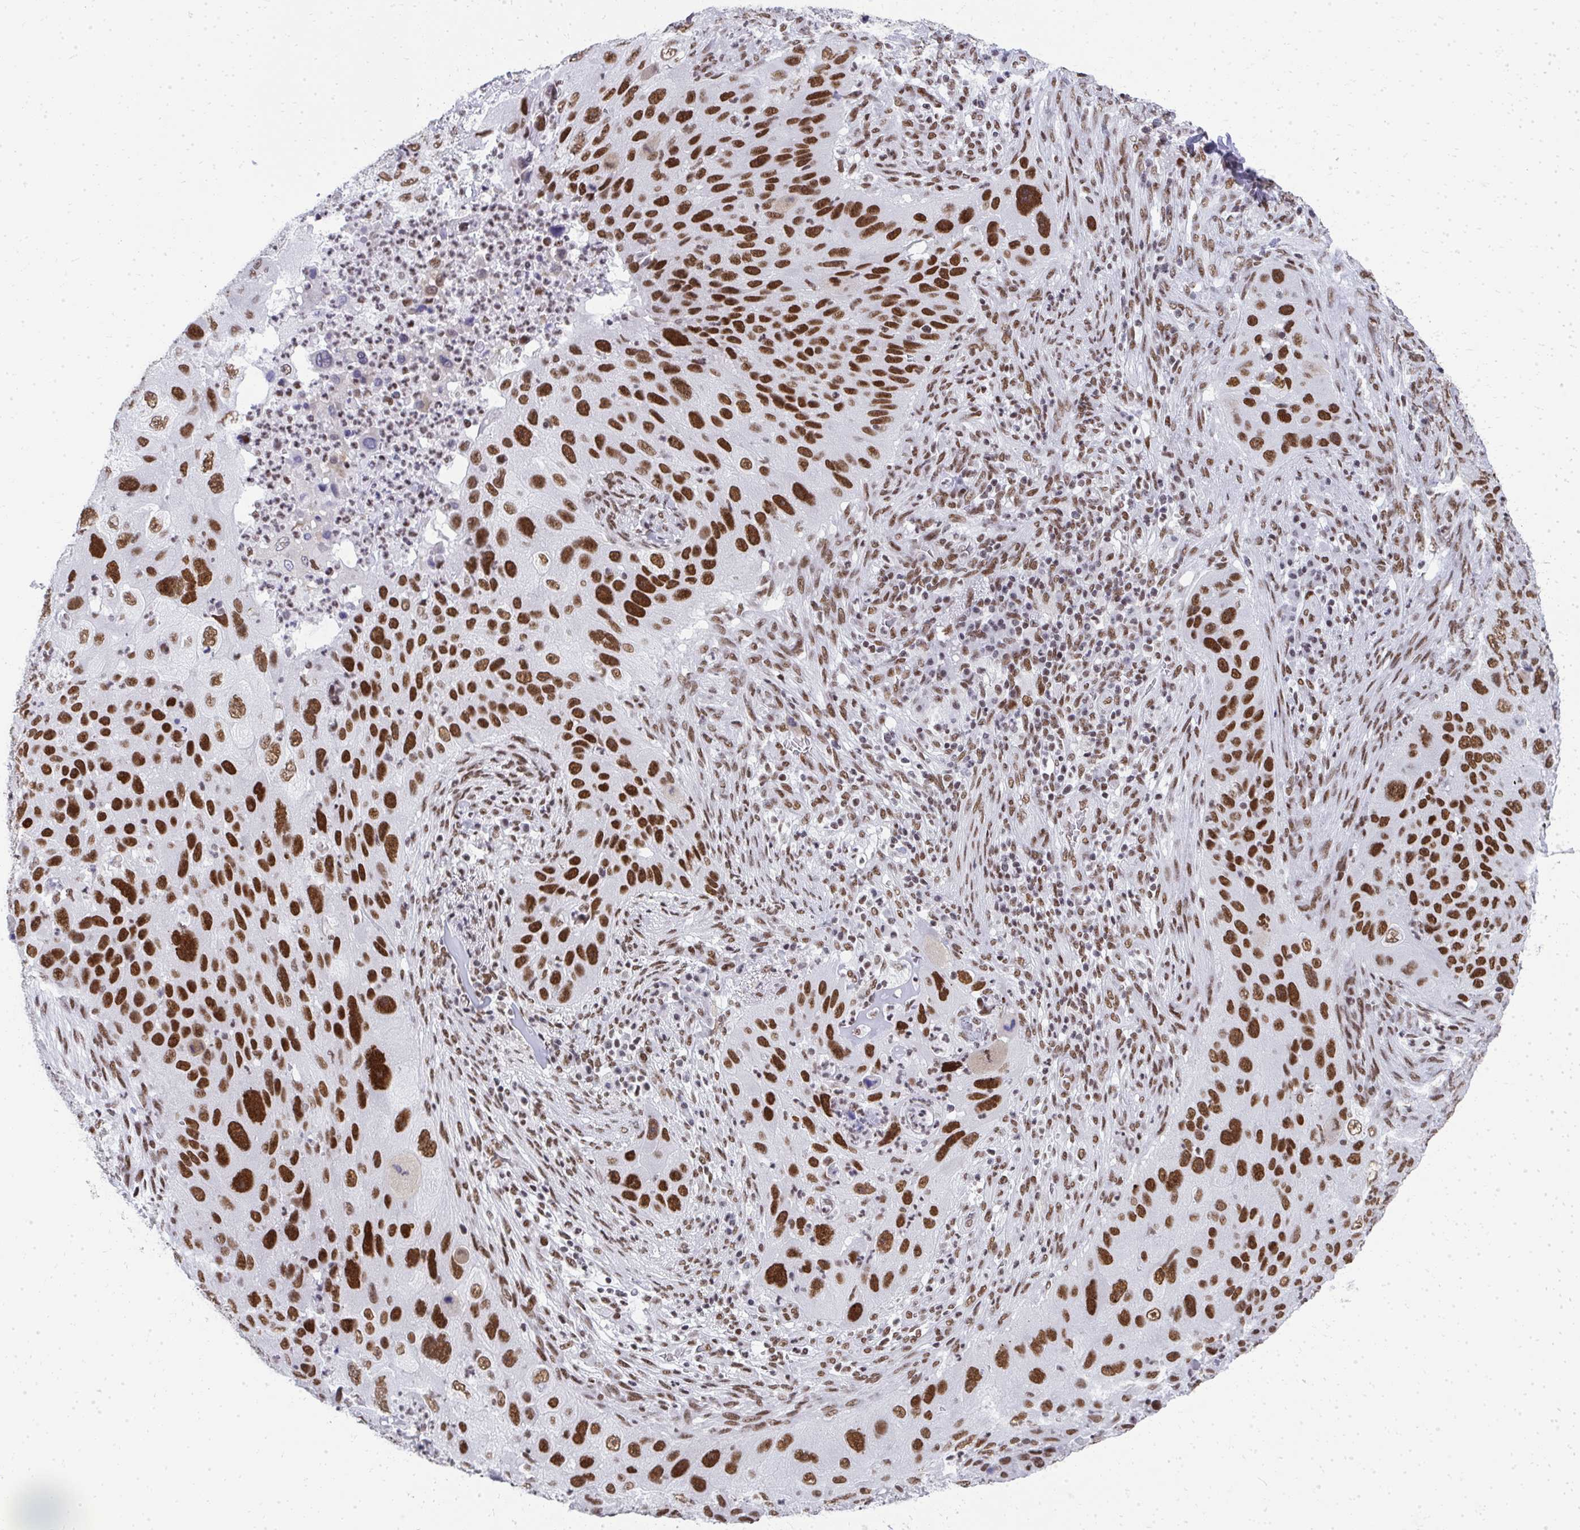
{"staining": {"intensity": "strong", "quantity": ">75%", "location": "nuclear"}, "tissue": "lung cancer", "cell_type": "Tumor cells", "image_type": "cancer", "snomed": [{"axis": "morphology", "description": "Squamous cell carcinoma, NOS"}, {"axis": "topography", "description": "Lung"}], "caption": "Protein staining by immunohistochemistry (IHC) reveals strong nuclear staining in about >75% of tumor cells in lung cancer.", "gene": "CREBBP", "patient": {"sex": "male", "age": 63}}